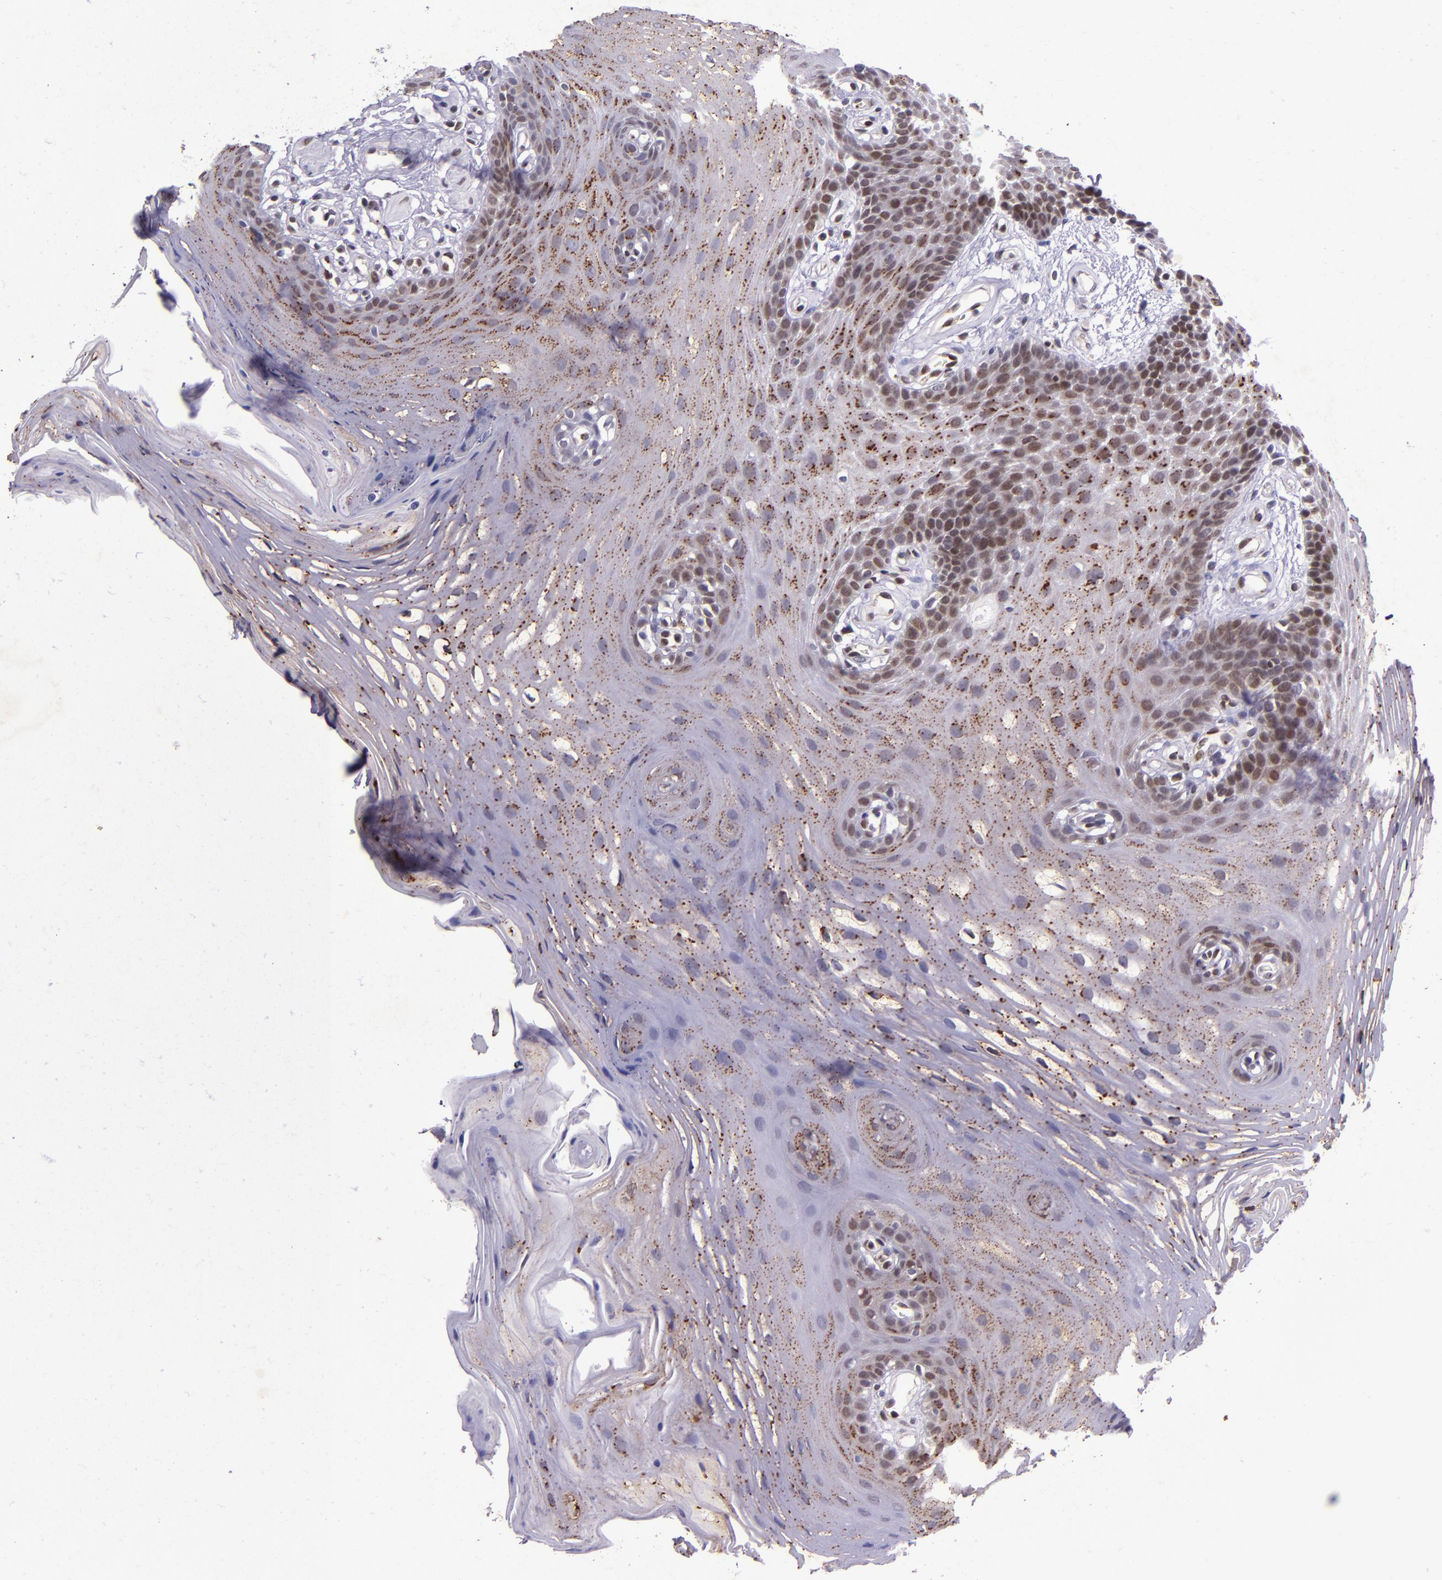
{"staining": {"intensity": "weak", "quantity": "<25%", "location": "cytoplasmic/membranous,nuclear"}, "tissue": "oral mucosa", "cell_type": "Squamous epithelial cells", "image_type": "normal", "snomed": [{"axis": "morphology", "description": "Normal tissue, NOS"}, {"axis": "topography", "description": "Oral tissue"}], "caption": "Immunohistochemical staining of normal human oral mucosa shows no significant positivity in squamous epithelial cells.", "gene": "MGMT", "patient": {"sex": "male", "age": 62}}